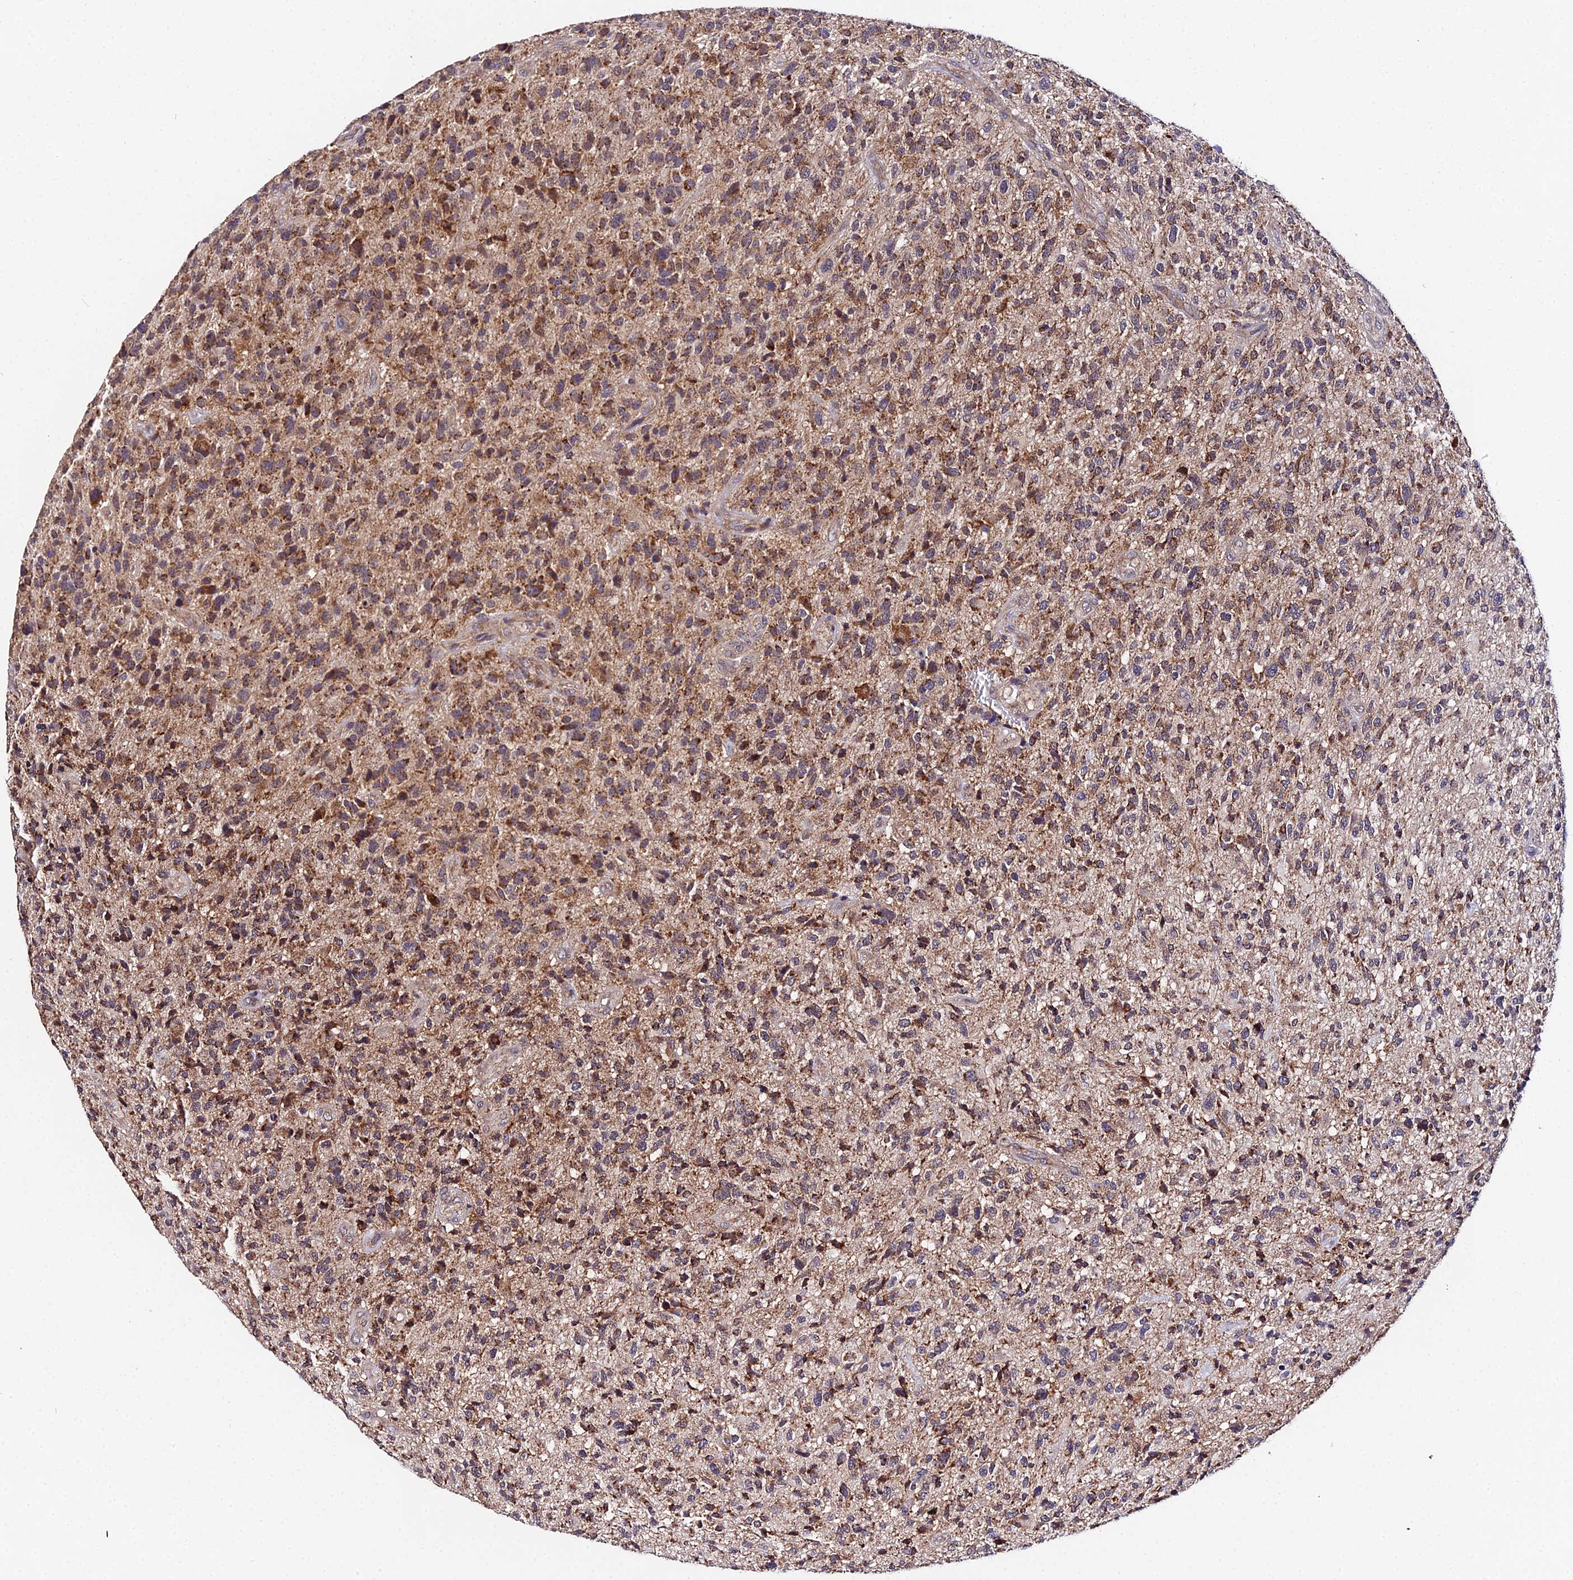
{"staining": {"intensity": "moderate", "quantity": ">75%", "location": "cytoplasmic/membranous"}, "tissue": "glioma", "cell_type": "Tumor cells", "image_type": "cancer", "snomed": [{"axis": "morphology", "description": "Glioma, malignant, High grade"}, {"axis": "topography", "description": "Brain"}], "caption": "Malignant glioma (high-grade) stained with a protein marker demonstrates moderate staining in tumor cells.", "gene": "ZBED8", "patient": {"sex": "male", "age": 47}}